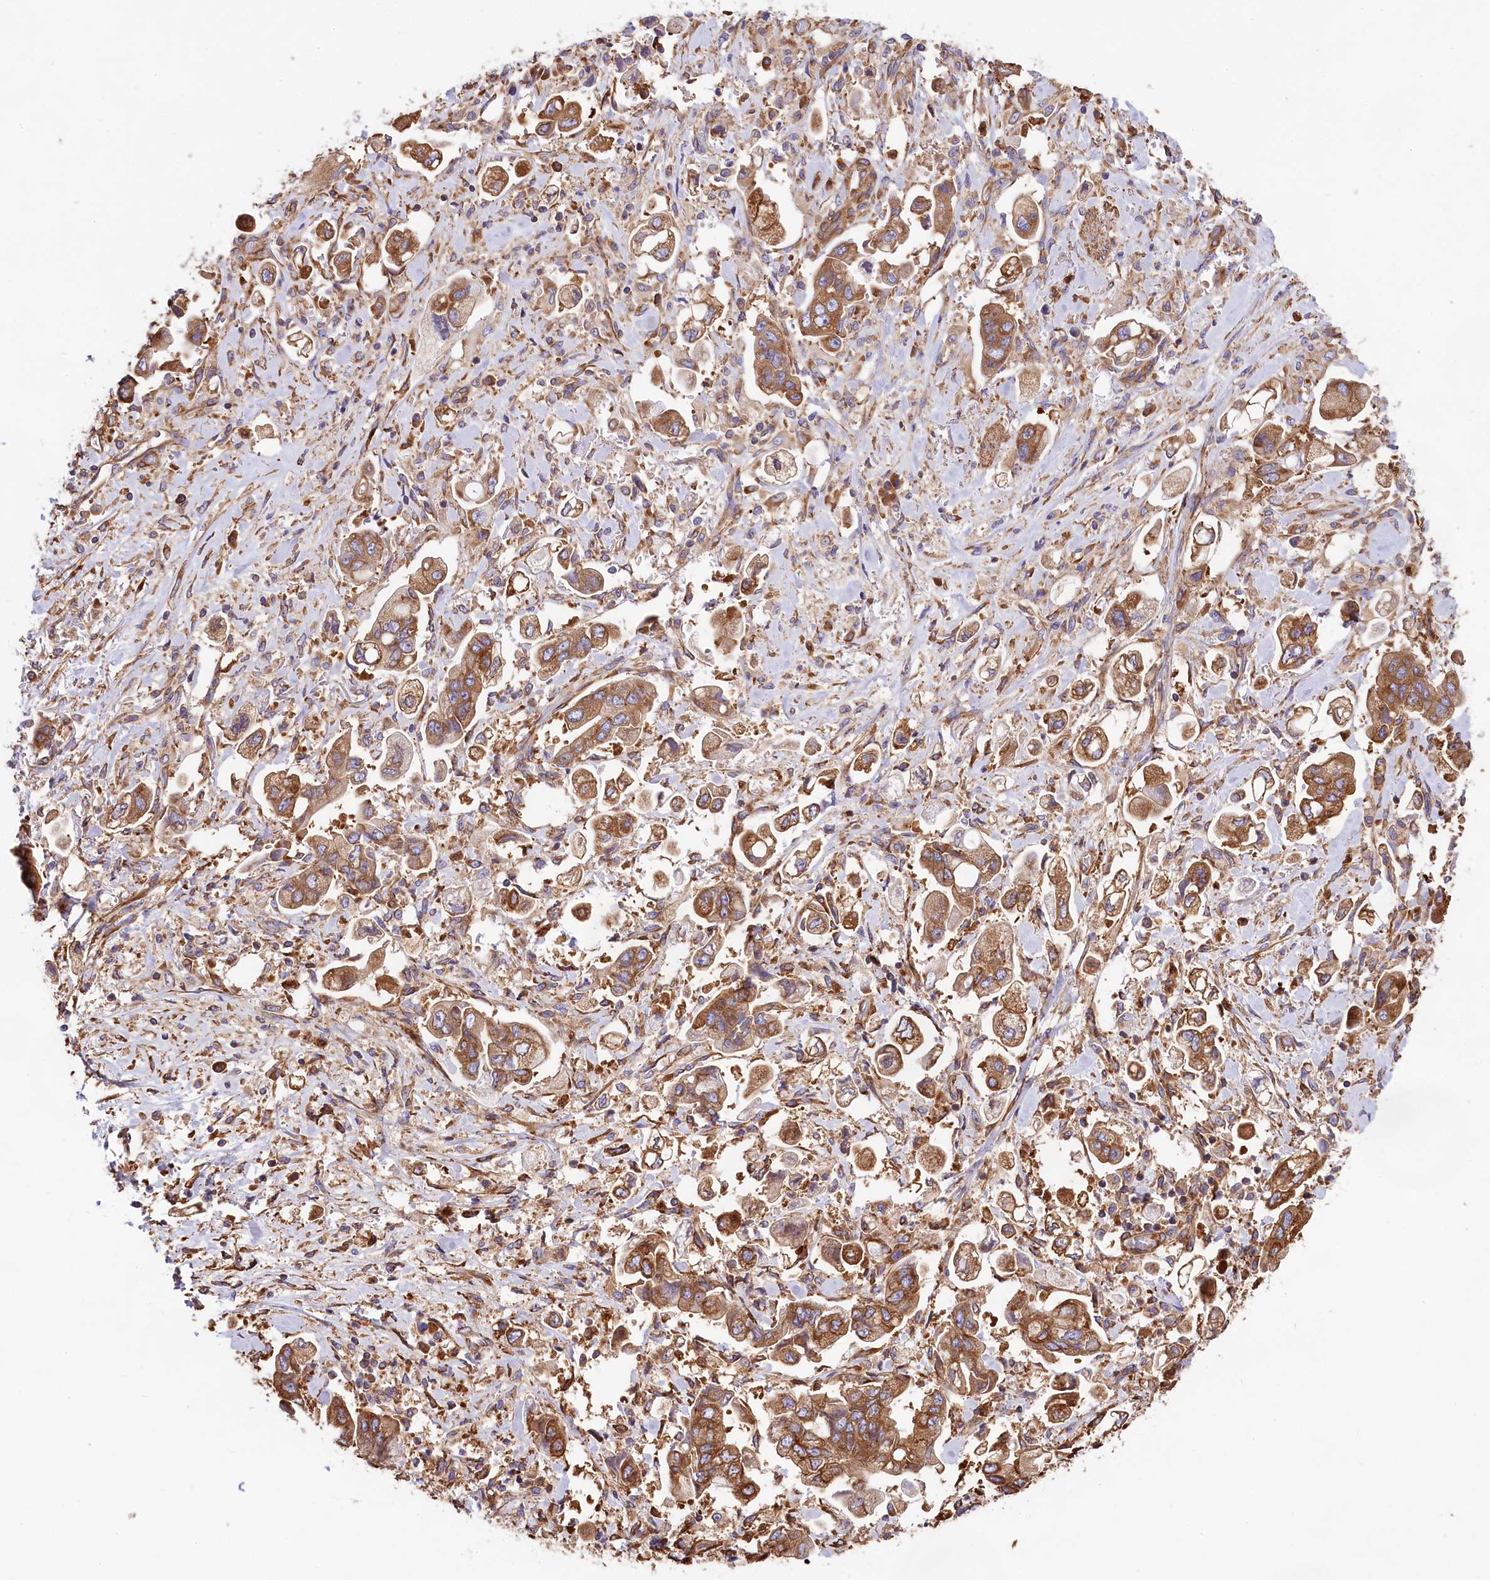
{"staining": {"intensity": "moderate", "quantity": ">75%", "location": "cytoplasmic/membranous"}, "tissue": "stomach cancer", "cell_type": "Tumor cells", "image_type": "cancer", "snomed": [{"axis": "morphology", "description": "Adenocarcinoma, NOS"}, {"axis": "topography", "description": "Stomach"}], "caption": "Stomach adenocarcinoma stained with immunohistochemistry (IHC) demonstrates moderate cytoplasmic/membranous staining in about >75% of tumor cells.", "gene": "GYS1", "patient": {"sex": "male", "age": 62}}